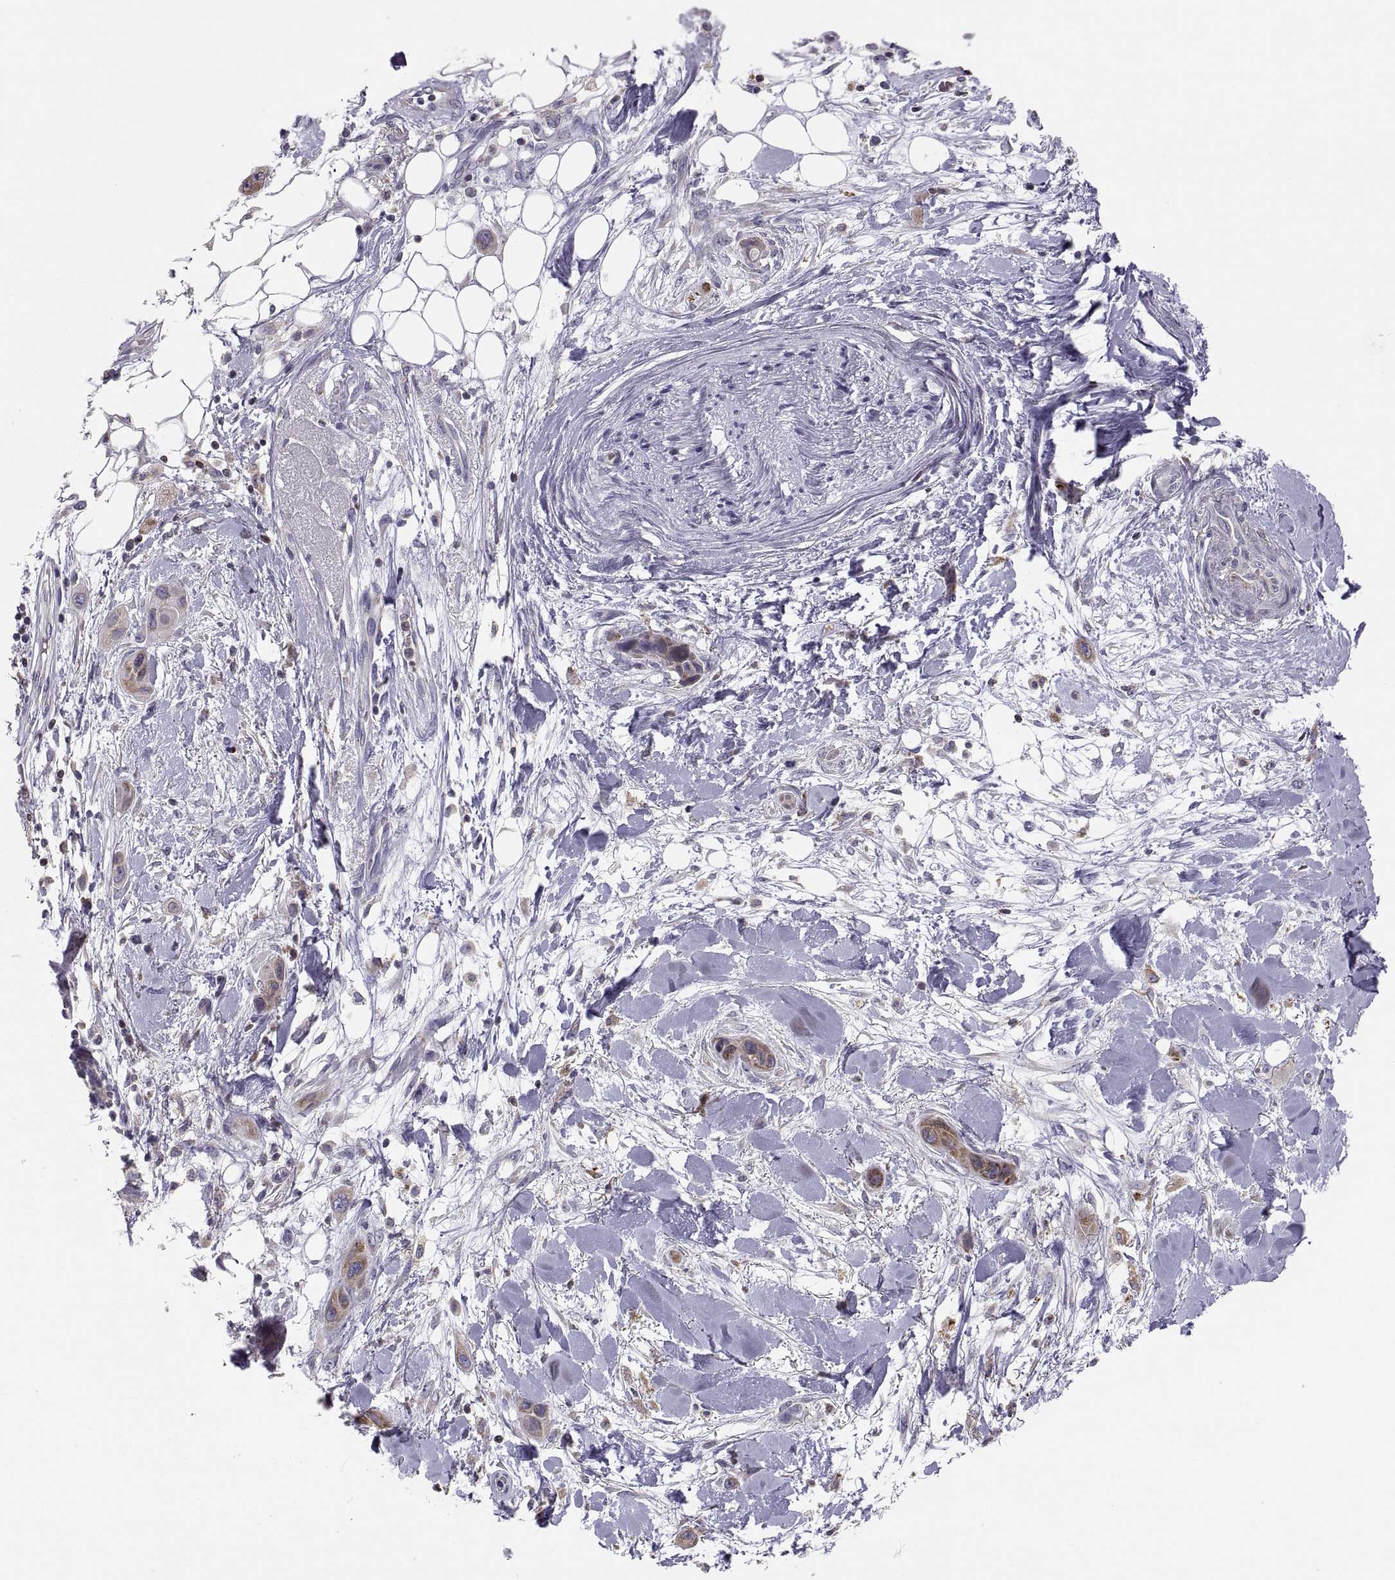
{"staining": {"intensity": "moderate", "quantity": "<25%", "location": "cytoplasmic/membranous"}, "tissue": "skin cancer", "cell_type": "Tumor cells", "image_type": "cancer", "snomed": [{"axis": "morphology", "description": "Squamous cell carcinoma, NOS"}, {"axis": "topography", "description": "Skin"}], "caption": "This is an image of immunohistochemistry staining of skin squamous cell carcinoma, which shows moderate positivity in the cytoplasmic/membranous of tumor cells.", "gene": "ERO1A", "patient": {"sex": "male", "age": 79}}